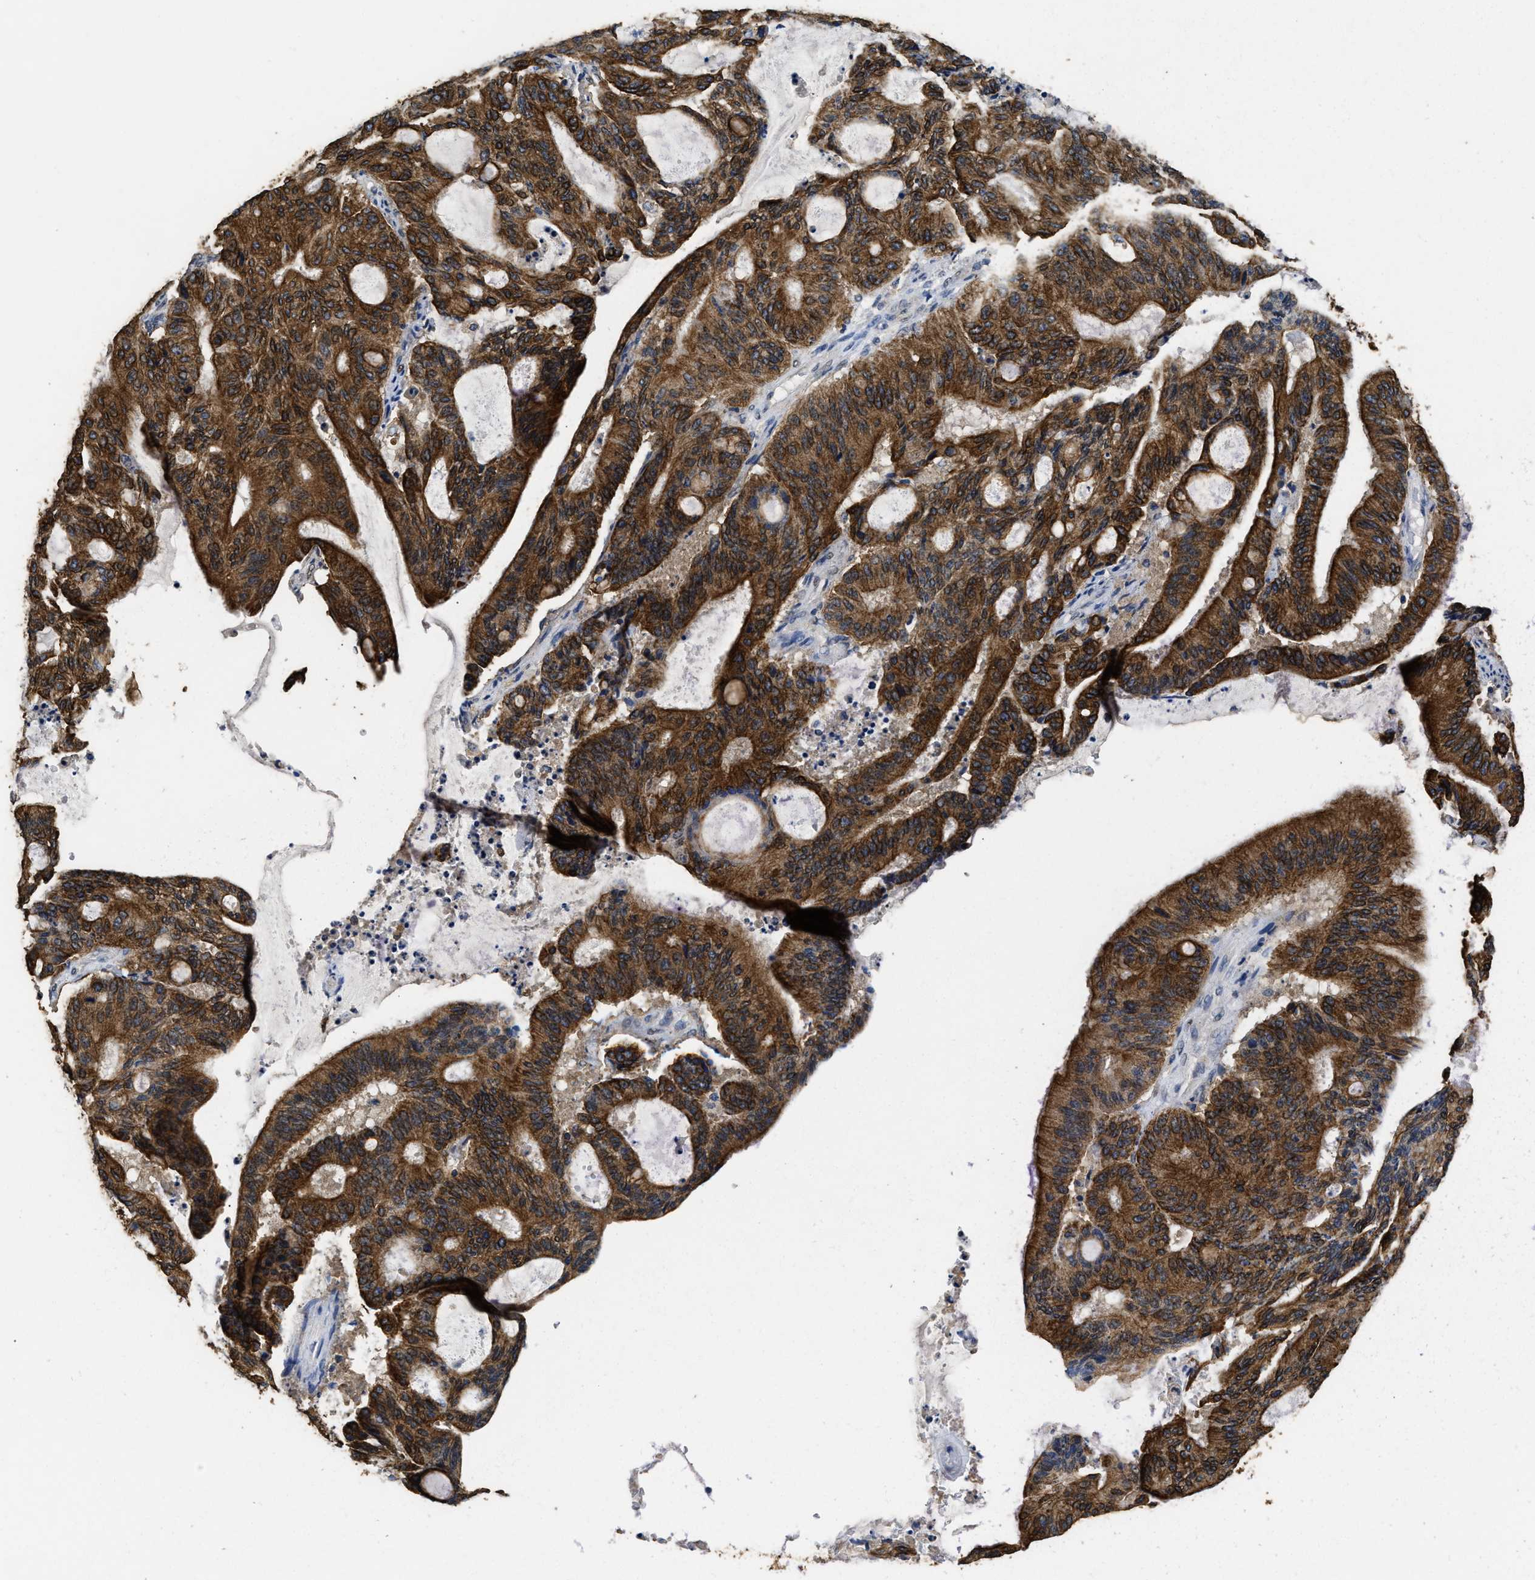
{"staining": {"intensity": "strong", "quantity": ">75%", "location": "cytoplasmic/membranous"}, "tissue": "liver cancer", "cell_type": "Tumor cells", "image_type": "cancer", "snomed": [{"axis": "morphology", "description": "Cholangiocarcinoma"}, {"axis": "topography", "description": "Liver"}], "caption": "Protein analysis of liver cancer tissue exhibits strong cytoplasmic/membranous staining in about >75% of tumor cells.", "gene": "CTNNA1", "patient": {"sex": "female", "age": 73}}